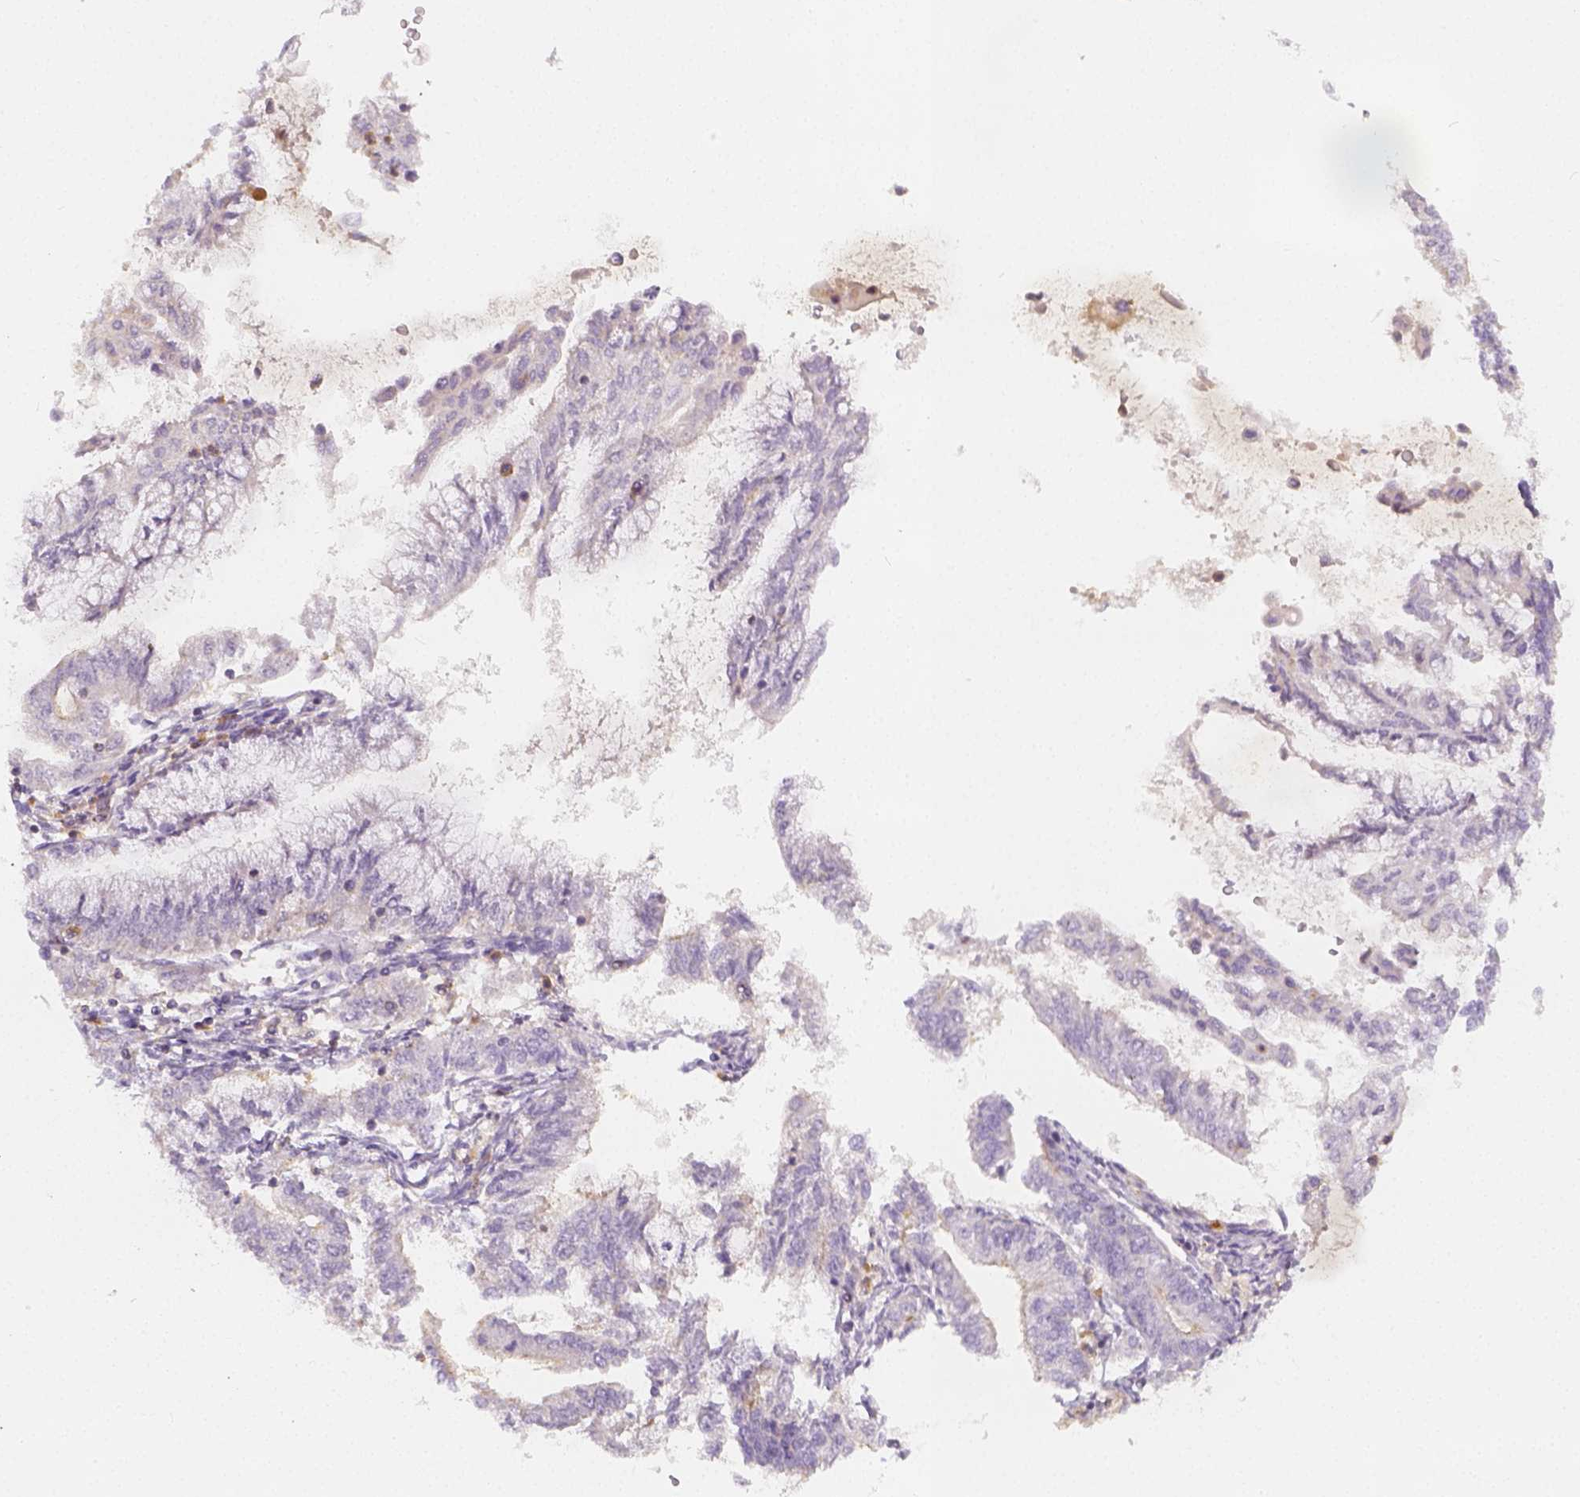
{"staining": {"intensity": "negative", "quantity": "none", "location": "none"}, "tissue": "endometrial cancer", "cell_type": "Tumor cells", "image_type": "cancer", "snomed": [{"axis": "morphology", "description": "Adenocarcinoma, NOS"}, {"axis": "topography", "description": "Endometrium"}], "caption": "Tumor cells are negative for protein expression in human adenocarcinoma (endometrial).", "gene": "PTPRJ", "patient": {"sex": "female", "age": 55}}